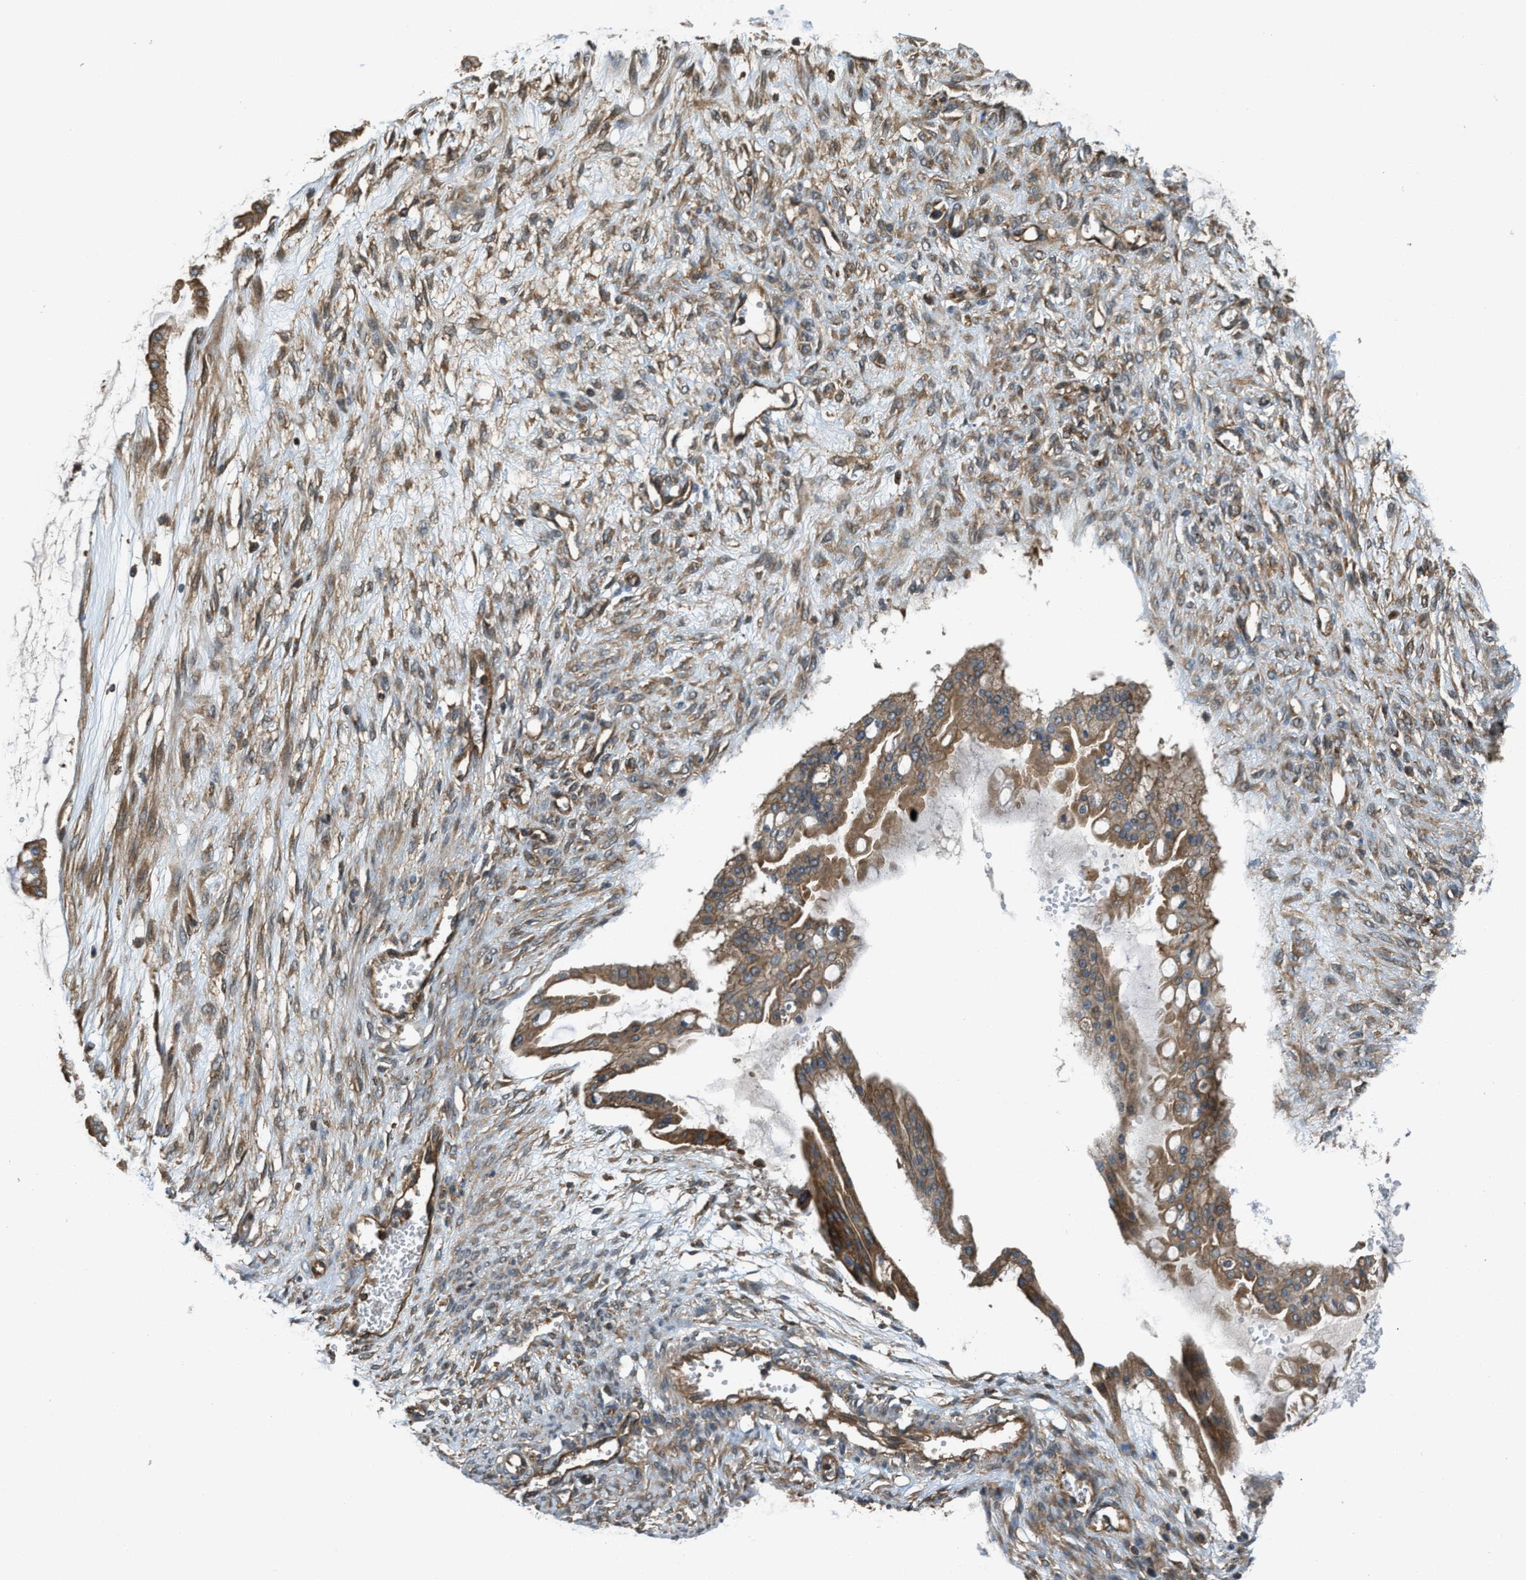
{"staining": {"intensity": "moderate", "quantity": ">75%", "location": "cytoplasmic/membranous"}, "tissue": "ovarian cancer", "cell_type": "Tumor cells", "image_type": "cancer", "snomed": [{"axis": "morphology", "description": "Cystadenocarcinoma, mucinous, NOS"}, {"axis": "topography", "description": "Ovary"}], "caption": "An IHC photomicrograph of tumor tissue is shown. Protein staining in brown shows moderate cytoplasmic/membranous positivity in ovarian cancer within tumor cells. (DAB IHC, brown staining for protein, blue staining for nuclei).", "gene": "BAG4", "patient": {"sex": "female", "age": 73}}